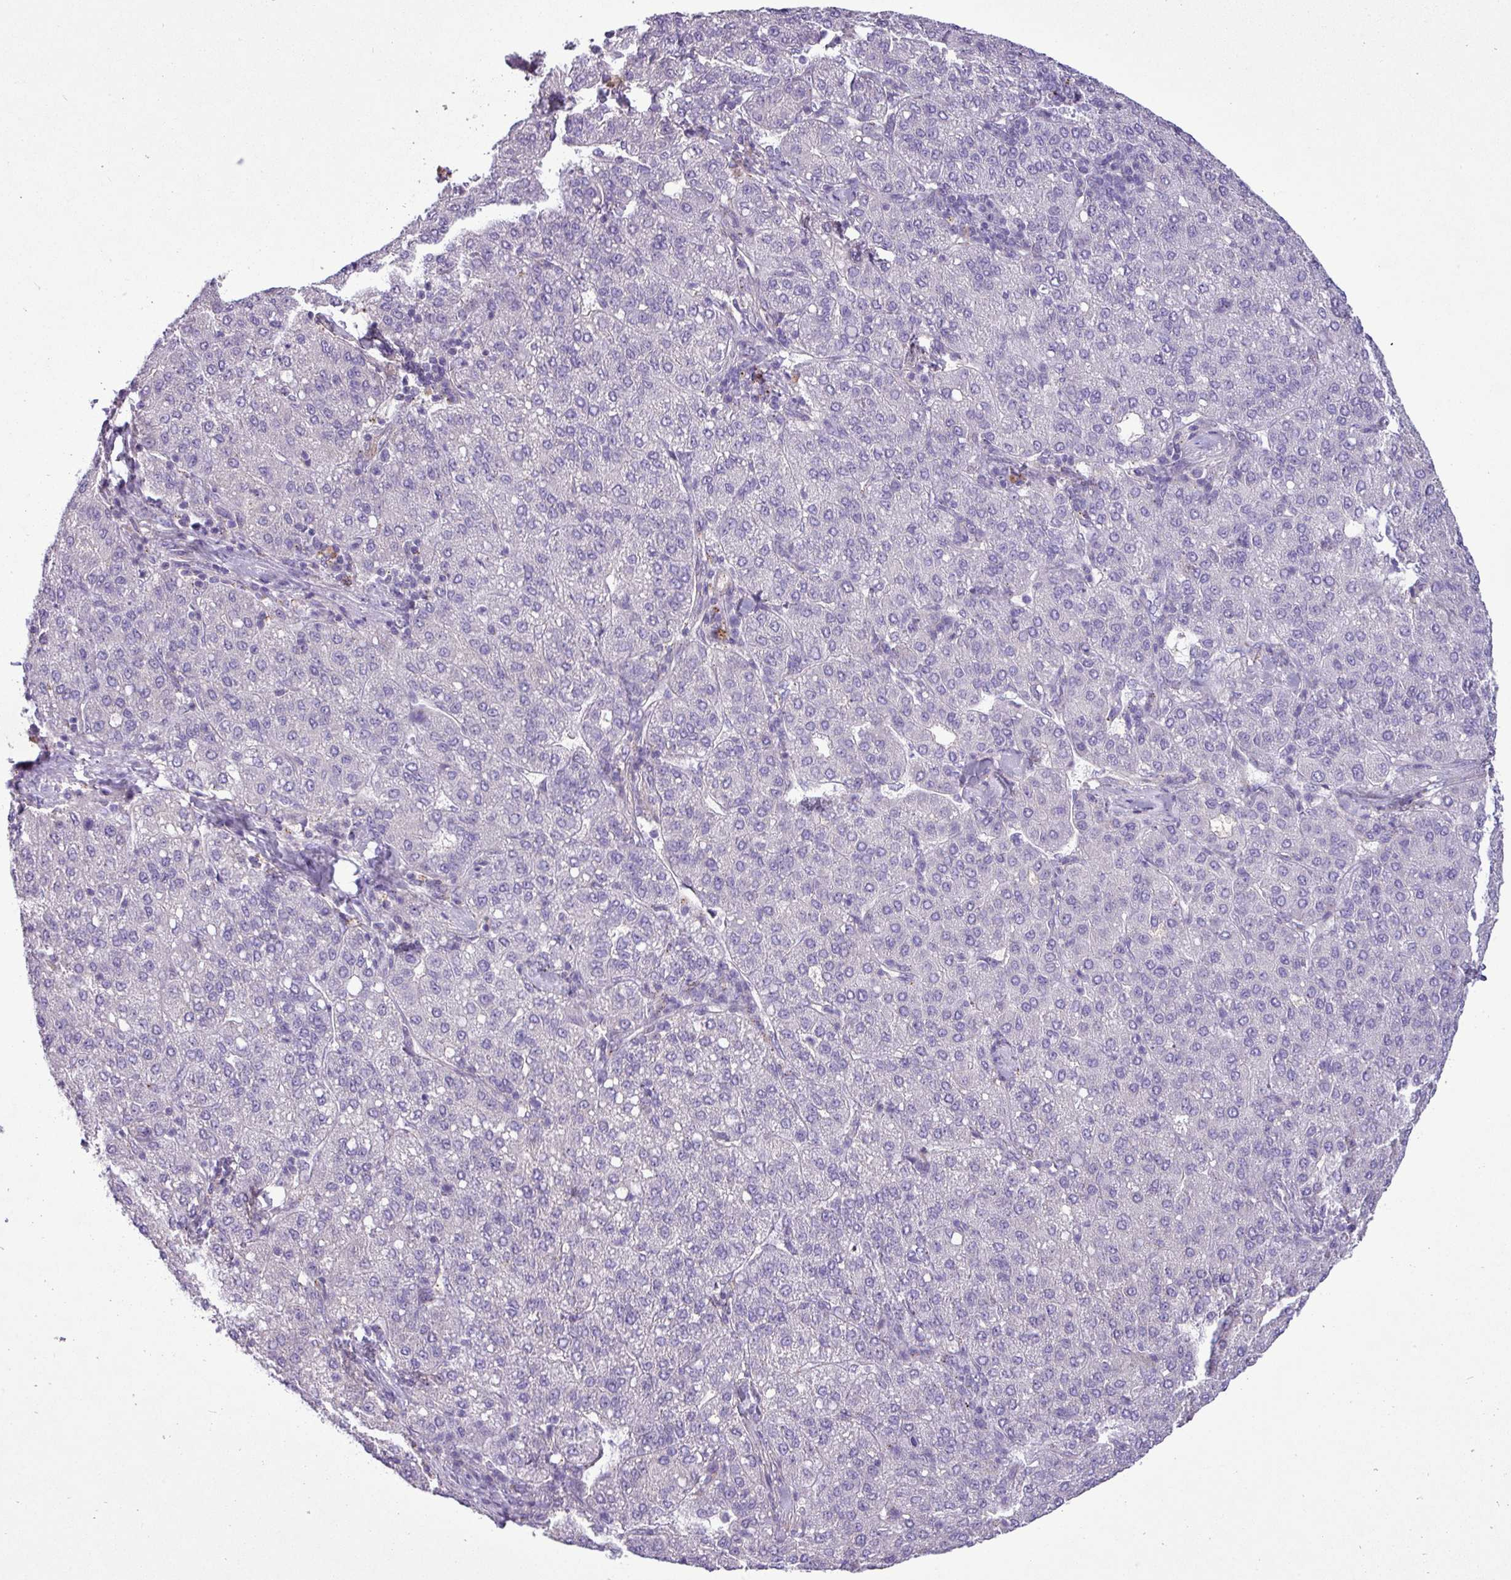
{"staining": {"intensity": "negative", "quantity": "none", "location": "none"}, "tissue": "liver cancer", "cell_type": "Tumor cells", "image_type": "cancer", "snomed": [{"axis": "morphology", "description": "Carcinoma, Hepatocellular, NOS"}, {"axis": "topography", "description": "Liver"}], "caption": "Micrograph shows no significant protein positivity in tumor cells of liver cancer (hepatocellular carcinoma).", "gene": "CD248", "patient": {"sex": "male", "age": 65}}